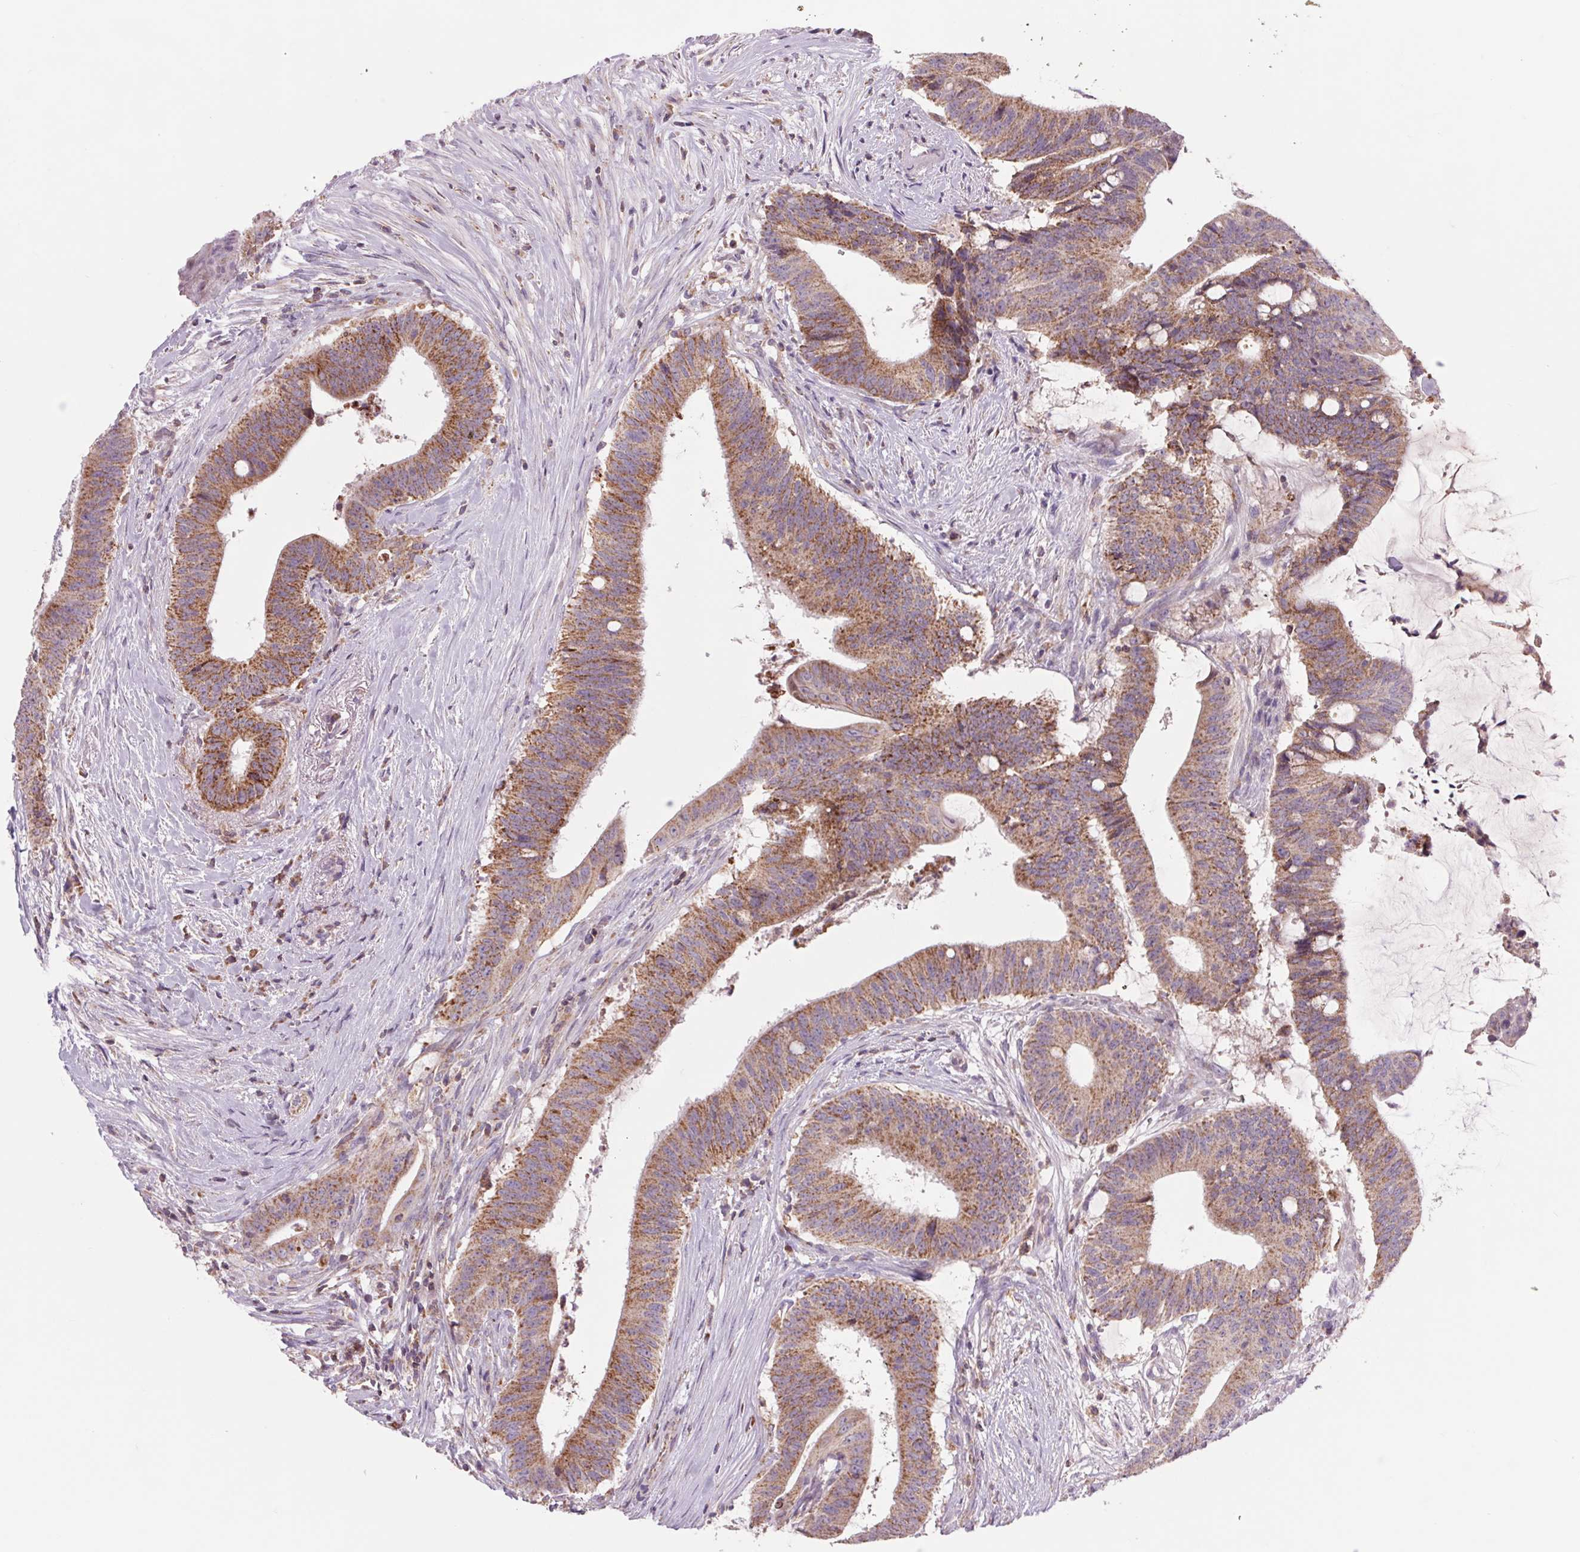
{"staining": {"intensity": "moderate", "quantity": ">75%", "location": "cytoplasmic/membranous"}, "tissue": "colorectal cancer", "cell_type": "Tumor cells", "image_type": "cancer", "snomed": [{"axis": "morphology", "description": "Adenocarcinoma, NOS"}, {"axis": "topography", "description": "Colon"}], "caption": "Approximately >75% of tumor cells in human colorectal adenocarcinoma exhibit moderate cytoplasmic/membranous protein positivity as visualized by brown immunohistochemical staining.", "gene": "COX6A1", "patient": {"sex": "female", "age": 43}}